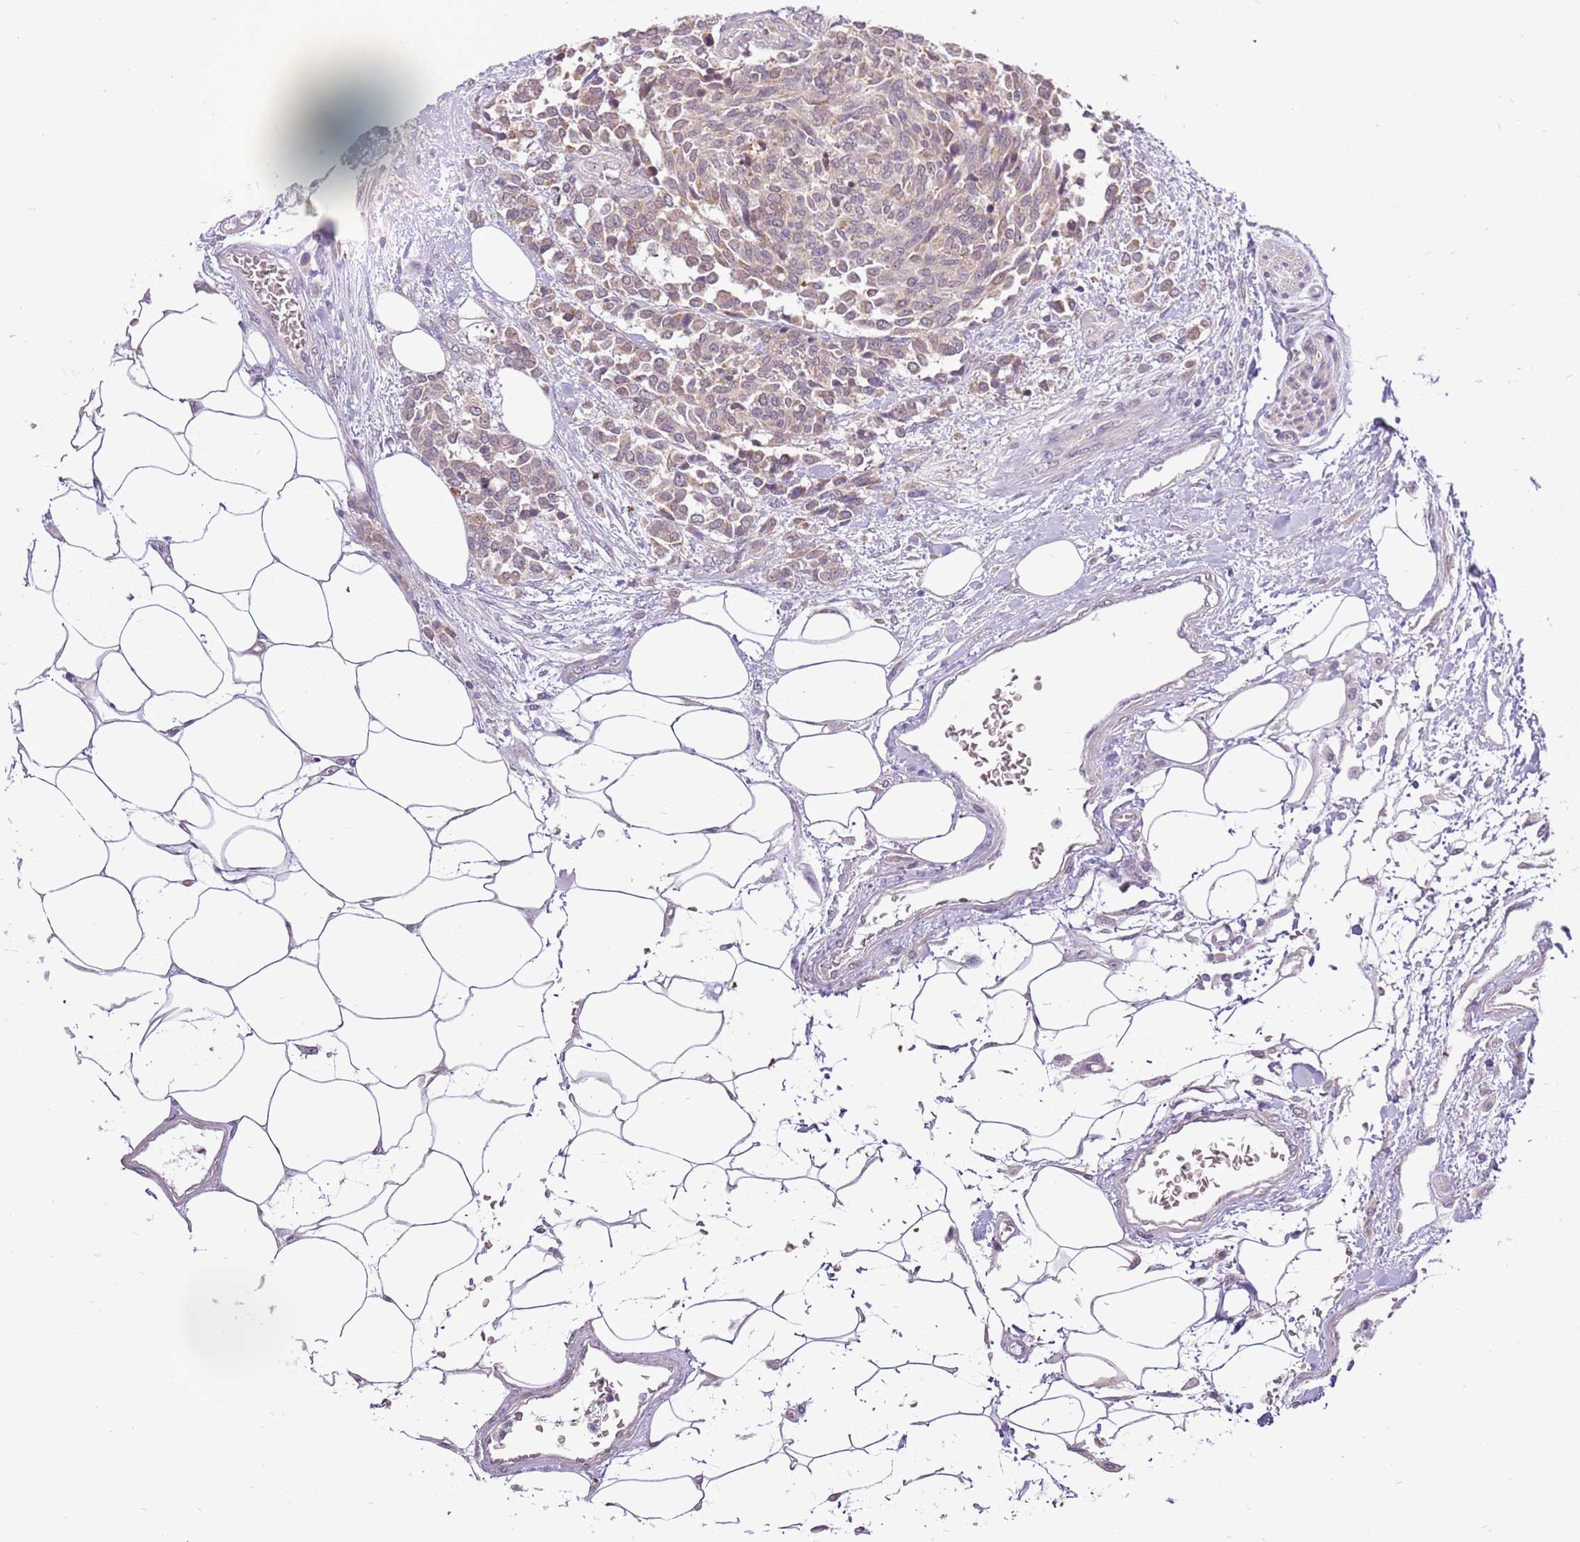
{"staining": {"intensity": "weak", "quantity": ">75%", "location": "cytoplasmic/membranous"}, "tissue": "carcinoid", "cell_type": "Tumor cells", "image_type": "cancer", "snomed": [{"axis": "morphology", "description": "Carcinoid, malignant, NOS"}, {"axis": "topography", "description": "Pancreas"}], "caption": "Immunohistochemistry (IHC) staining of malignant carcinoid, which exhibits low levels of weak cytoplasmic/membranous staining in about >75% of tumor cells indicating weak cytoplasmic/membranous protein positivity. The staining was performed using DAB (3,3'-diaminobenzidine) (brown) for protein detection and nuclei were counterstained in hematoxylin (blue).", "gene": "UGGT2", "patient": {"sex": "female", "age": 54}}